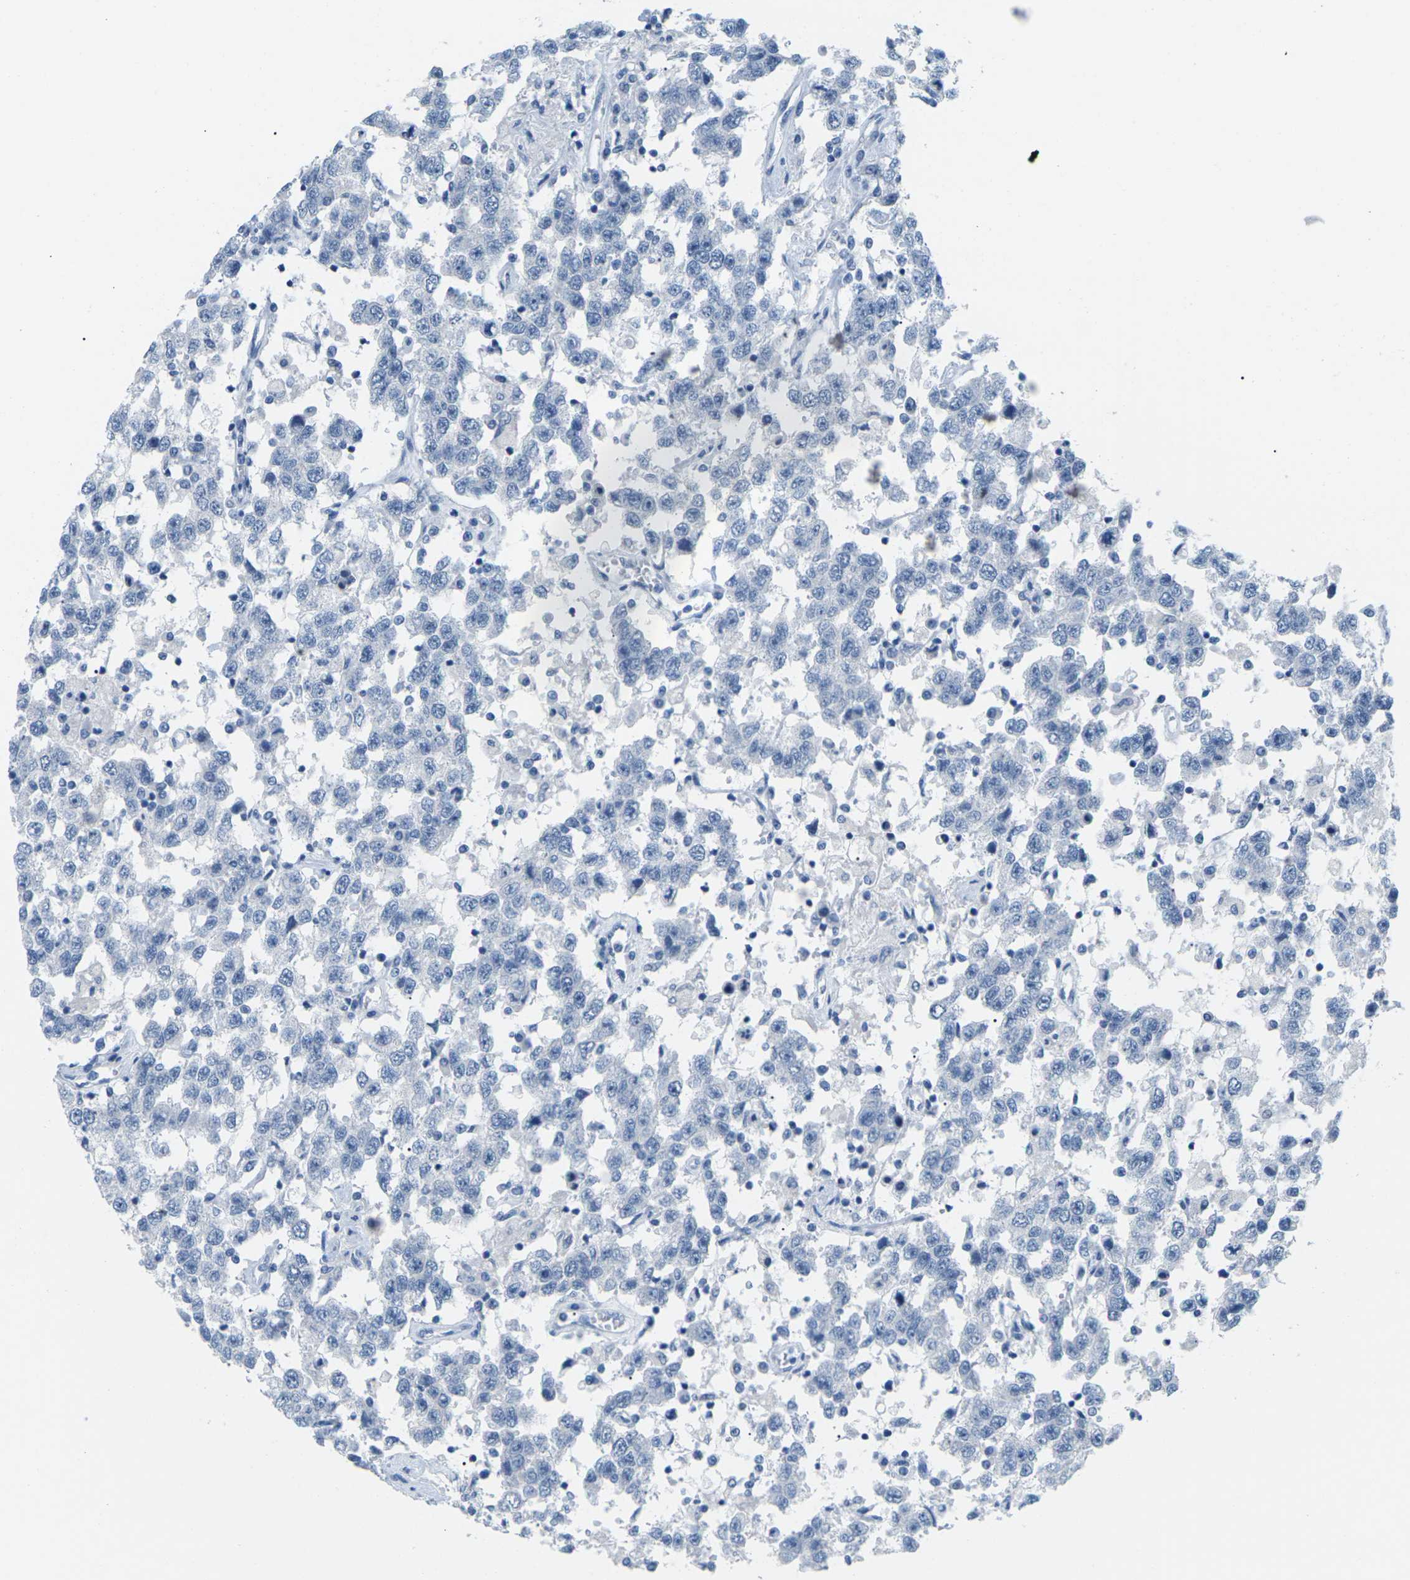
{"staining": {"intensity": "negative", "quantity": "none", "location": "none"}, "tissue": "testis cancer", "cell_type": "Tumor cells", "image_type": "cancer", "snomed": [{"axis": "morphology", "description": "Seminoma, NOS"}, {"axis": "topography", "description": "Testis"}], "caption": "This is an IHC photomicrograph of seminoma (testis). There is no expression in tumor cells.", "gene": "SLC12A1", "patient": {"sex": "male", "age": 41}}